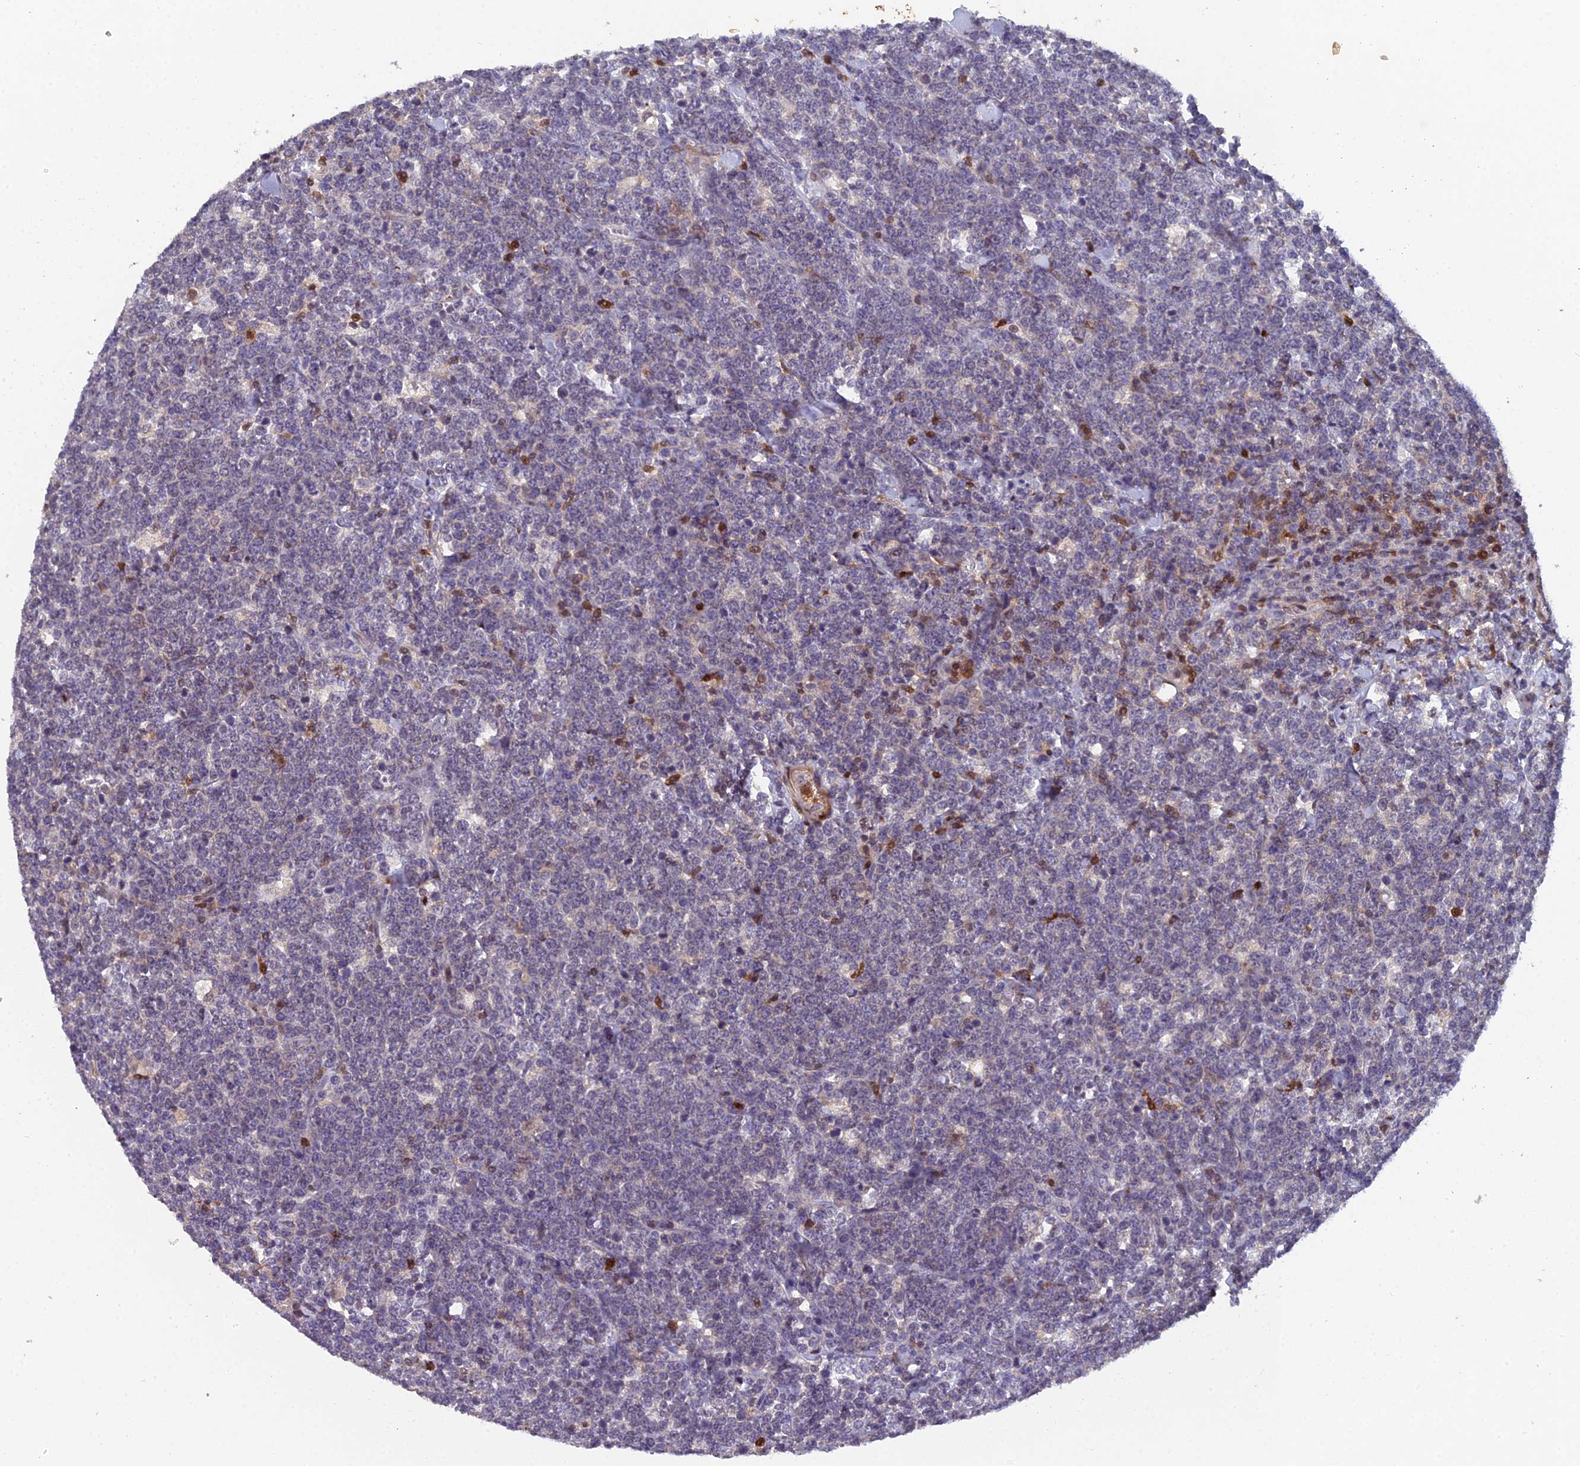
{"staining": {"intensity": "negative", "quantity": "none", "location": "none"}, "tissue": "lymphoma", "cell_type": "Tumor cells", "image_type": "cancer", "snomed": [{"axis": "morphology", "description": "Malignant lymphoma, non-Hodgkin's type, High grade"}, {"axis": "topography", "description": "Small intestine"}], "caption": "Tumor cells show no significant positivity in lymphoma. The staining is performed using DAB (3,3'-diaminobenzidine) brown chromogen with nuclei counter-stained in using hematoxylin.", "gene": "GALK2", "patient": {"sex": "male", "age": 8}}